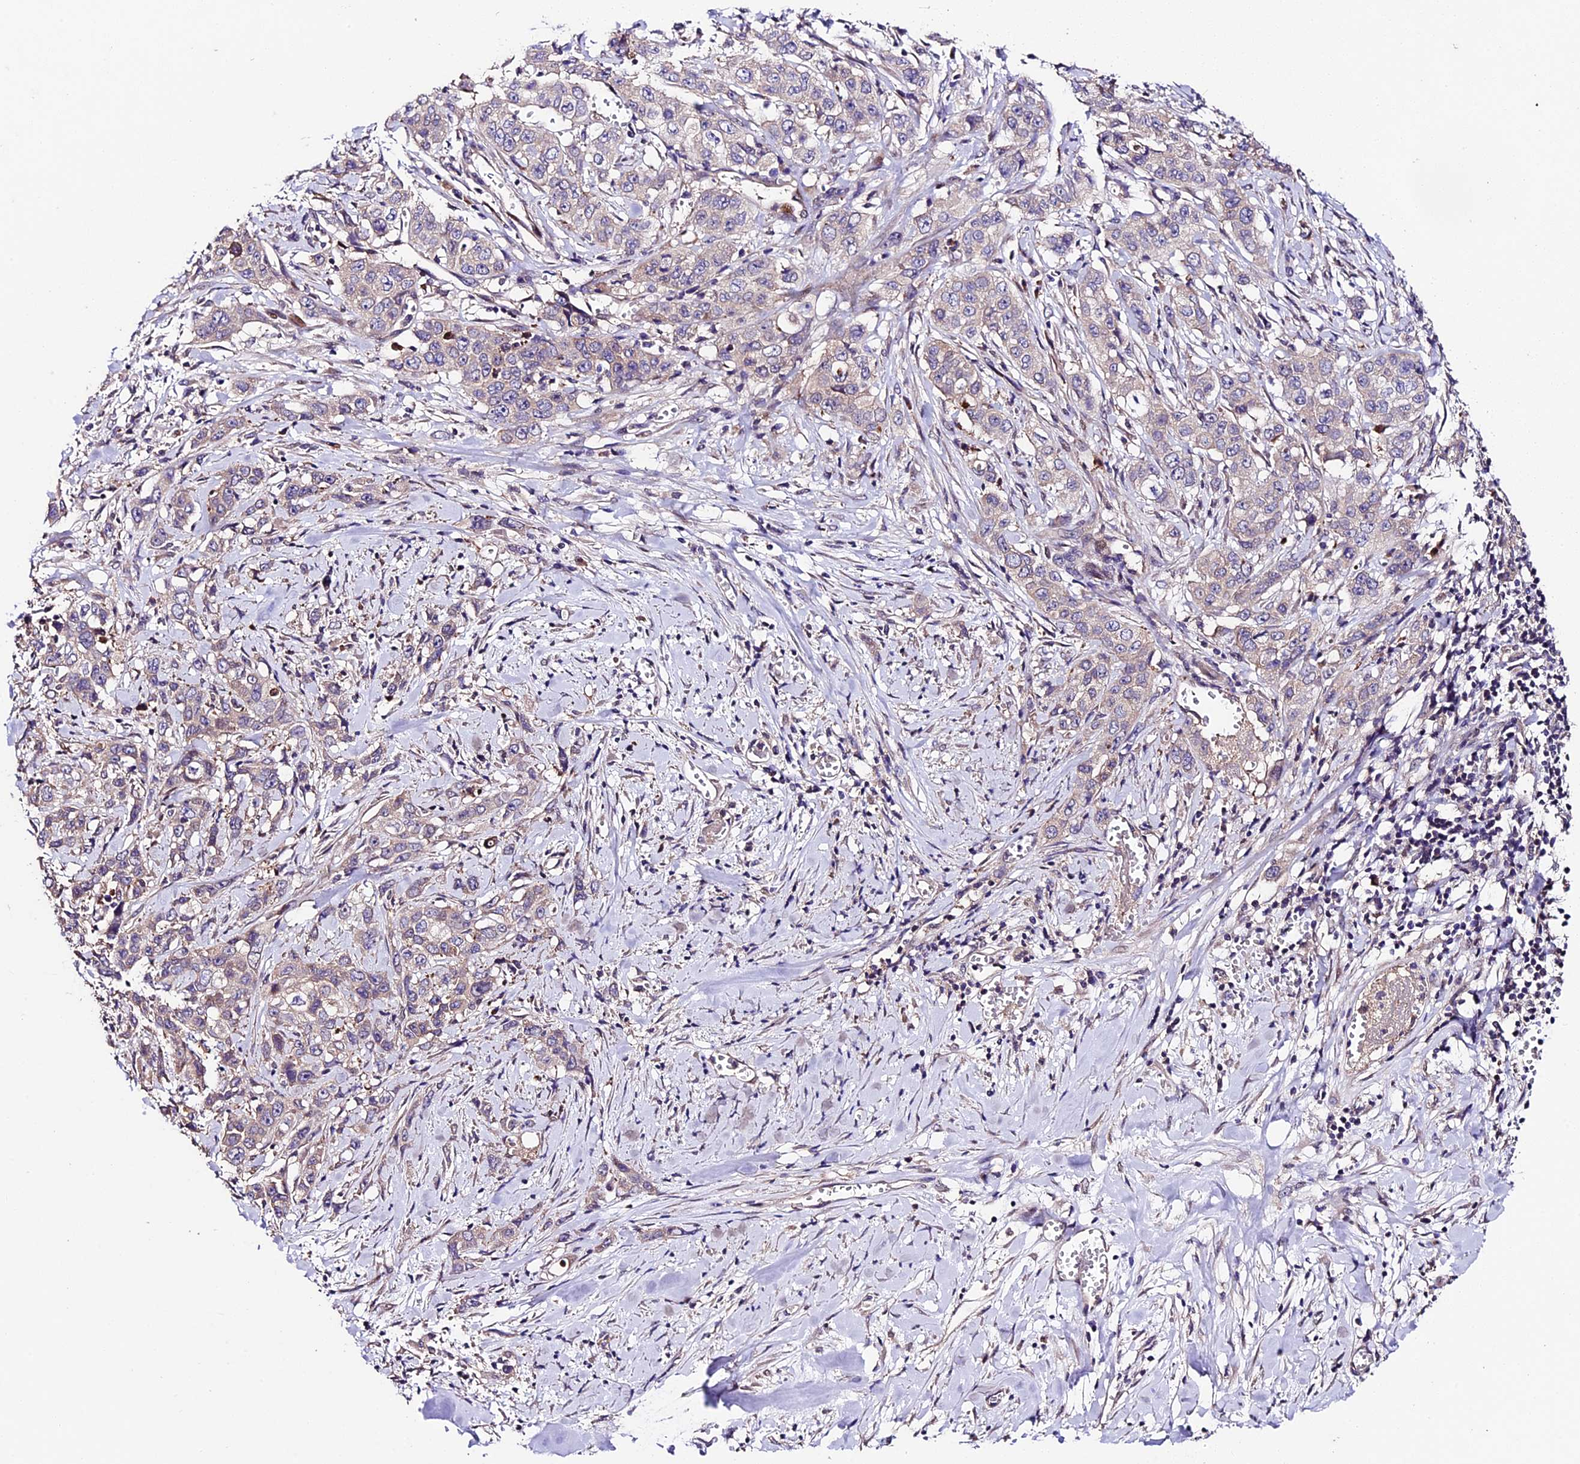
{"staining": {"intensity": "weak", "quantity": "<25%", "location": "cytoplasmic/membranous"}, "tissue": "stomach cancer", "cell_type": "Tumor cells", "image_type": "cancer", "snomed": [{"axis": "morphology", "description": "Adenocarcinoma, NOS"}, {"axis": "topography", "description": "Stomach, upper"}], "caption": "IHC micrograph of adenocarcinoma (stomach) stained for a protein (brown), which demonstrates no expression in tumor cells.", "gene": "SBNO2", "patient": {"sex": "male", "age": 62}}